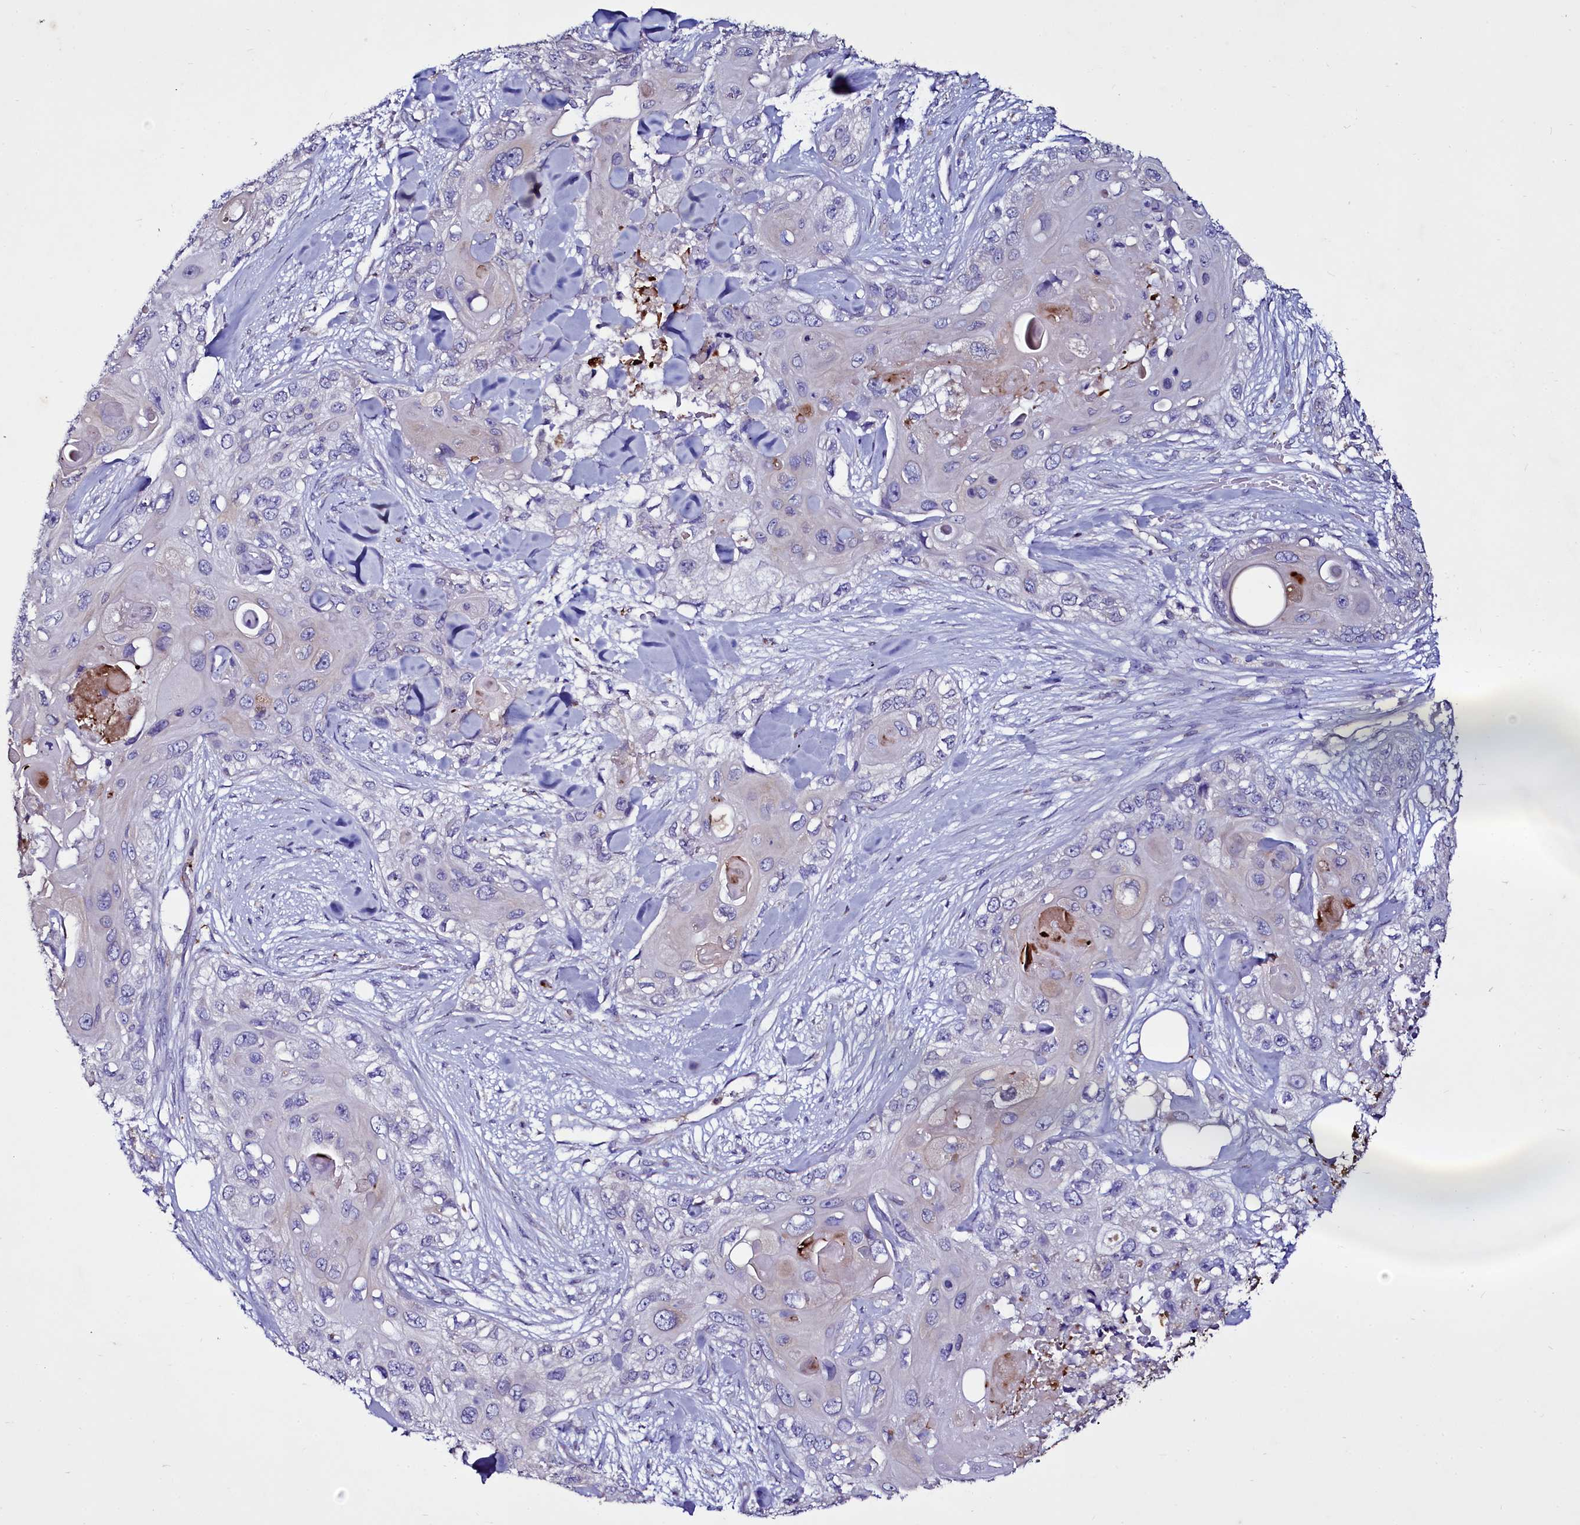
{"staining": {"intensity": "negative", "quantity": "none", "location": "none"}, "tissue": "skin cancer", "cell_type": "Tumor cells", "image_type": "cancer", "snomed": [{"axis": "morphology", "description": "Normal tissue, NOS"}, {"axis": "morphology", "description": "Squamous cell carcinoma, NOS"}, {"axis": "topography", "description": "Skin"}], "caption": "Tumor cells are negative for brown protein staining in skin squamous cell carcinoma.", "gene": "SELENOT", "patient": {"sex": "male", "age": 72}}